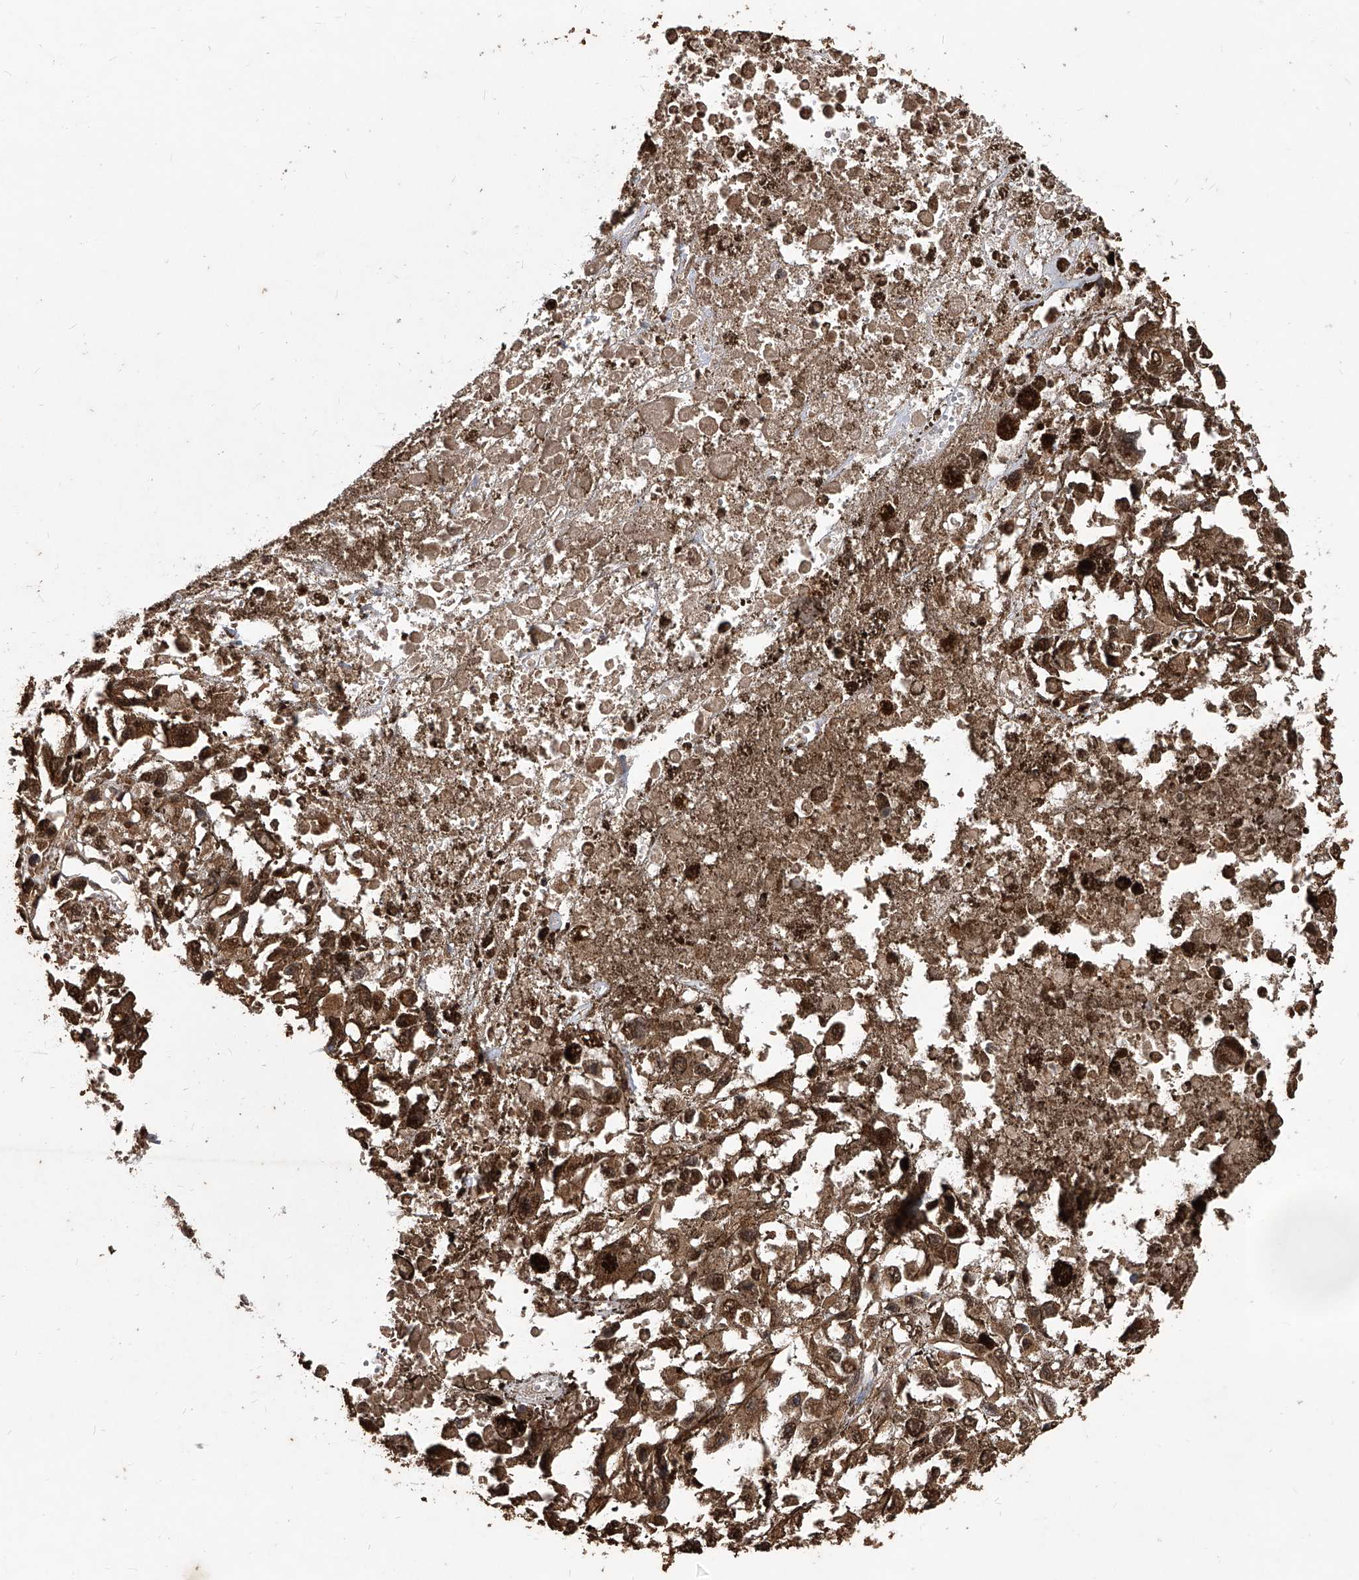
{"staining": {"intensity": "strong", "quantity": ">75%", "location": "cytoplasmic/membranous,nuclear"}, "tissue": "melanoma", "cell_type": "Tumor cells", "image_type": "cancer", "snomed": [{"axis": "morphology", "description": "Malignant melanoma, Metastatic site"}, {"axis": "topography", "description": "Lymph node"}], "caption": "A photomicrograph of human malignant melanoma (metastatic site) stained for a protein demonstrates strong cytoplasmic/membranous and nuclear brown staining in tumor cells. (DAB (3,3'-diaminobenzidine) IHC with brightfield microscopy, high magnification).", "gene": "FBXL4", "patient": {"sex": "male", "age": 59}}